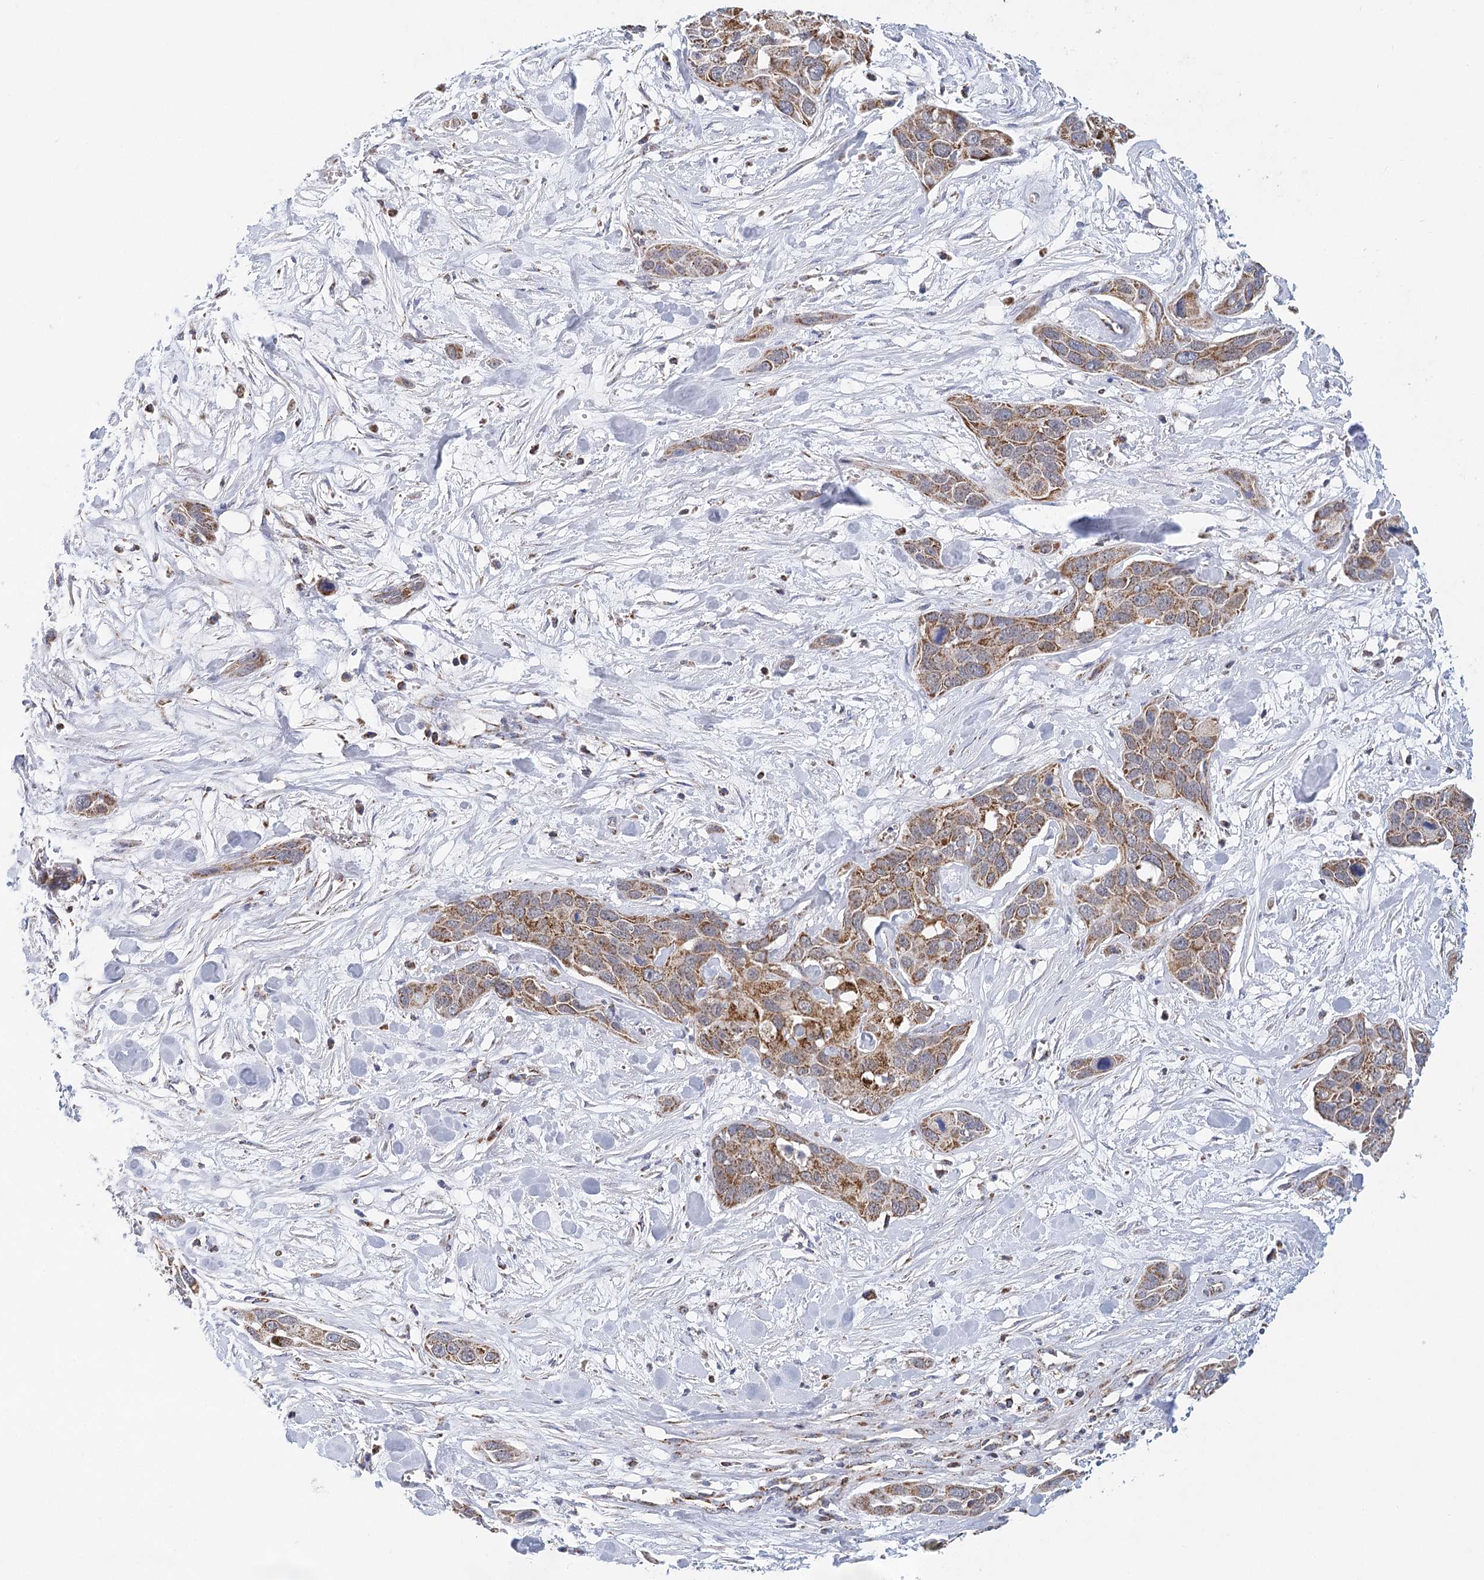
{"staining": {"intensity": "moderate", "quantity": ">75%", "location": "cytoplasmic/membranous"}, "tissue": "pancreatic cancer", "cell_type": "Tumor cells", "image_type": "cancer", "snomed": [{"axis": "morphology", "description": "Adenocarcinoma, NOS"}, {"axis": "topography", "description": "Pancreas"}], "caption": "A medium amount of moderate cytoplasmic/membranous staining is appreciated in approximately >75% of tumor cells in pancreatic adenocarcinoma tissue.", "gene": "LSS", "patient": {"sex": "female", "age": 60}}